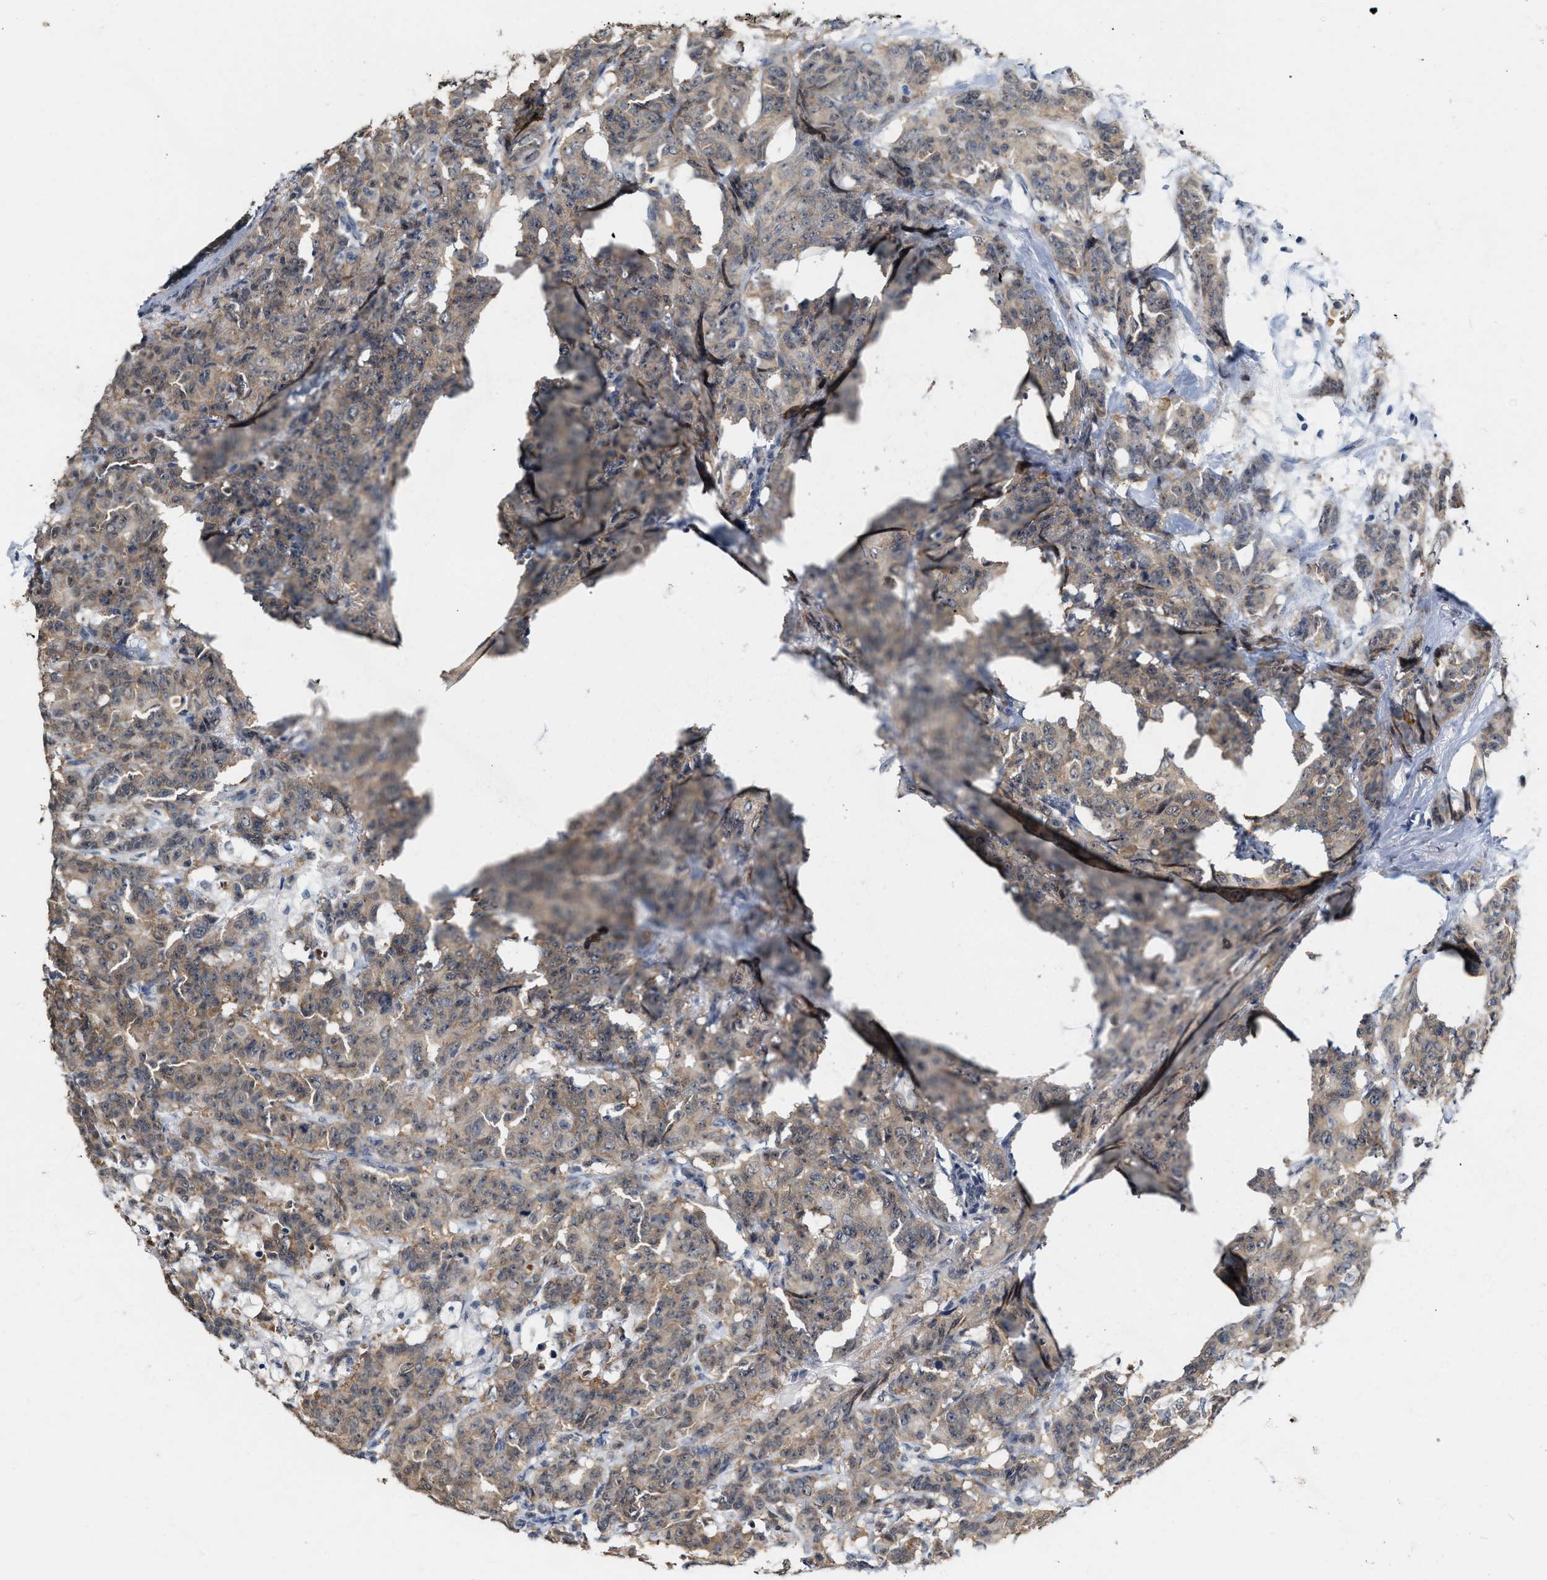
{"staining": {"intensity": "weak", "quantity": ">75%", "location": "cytoplasmic/membranous"}, "tissue": "breast cancer", "cell_type": "Tumor cells", "image_type": "cancer", "snomed": [{"axis": "morphology", "description": "Normal tissue, NOS"}, {"axis": "morphology", "description": "Duct carcinoma"}, {"axis": "topography", "description": "Breast"}], "caption": "IHC image of neoplastic tissue: human breast intraductal carcinoma stained using IHC displays low levels of weak protein expression localized specifically in the cytoplasmic/membranous of tumor cells, appearing as a cytoplasmic/membranous brown color.", "gene": "RUVBL1", "patient": {"sex": "female", "age": 40}}